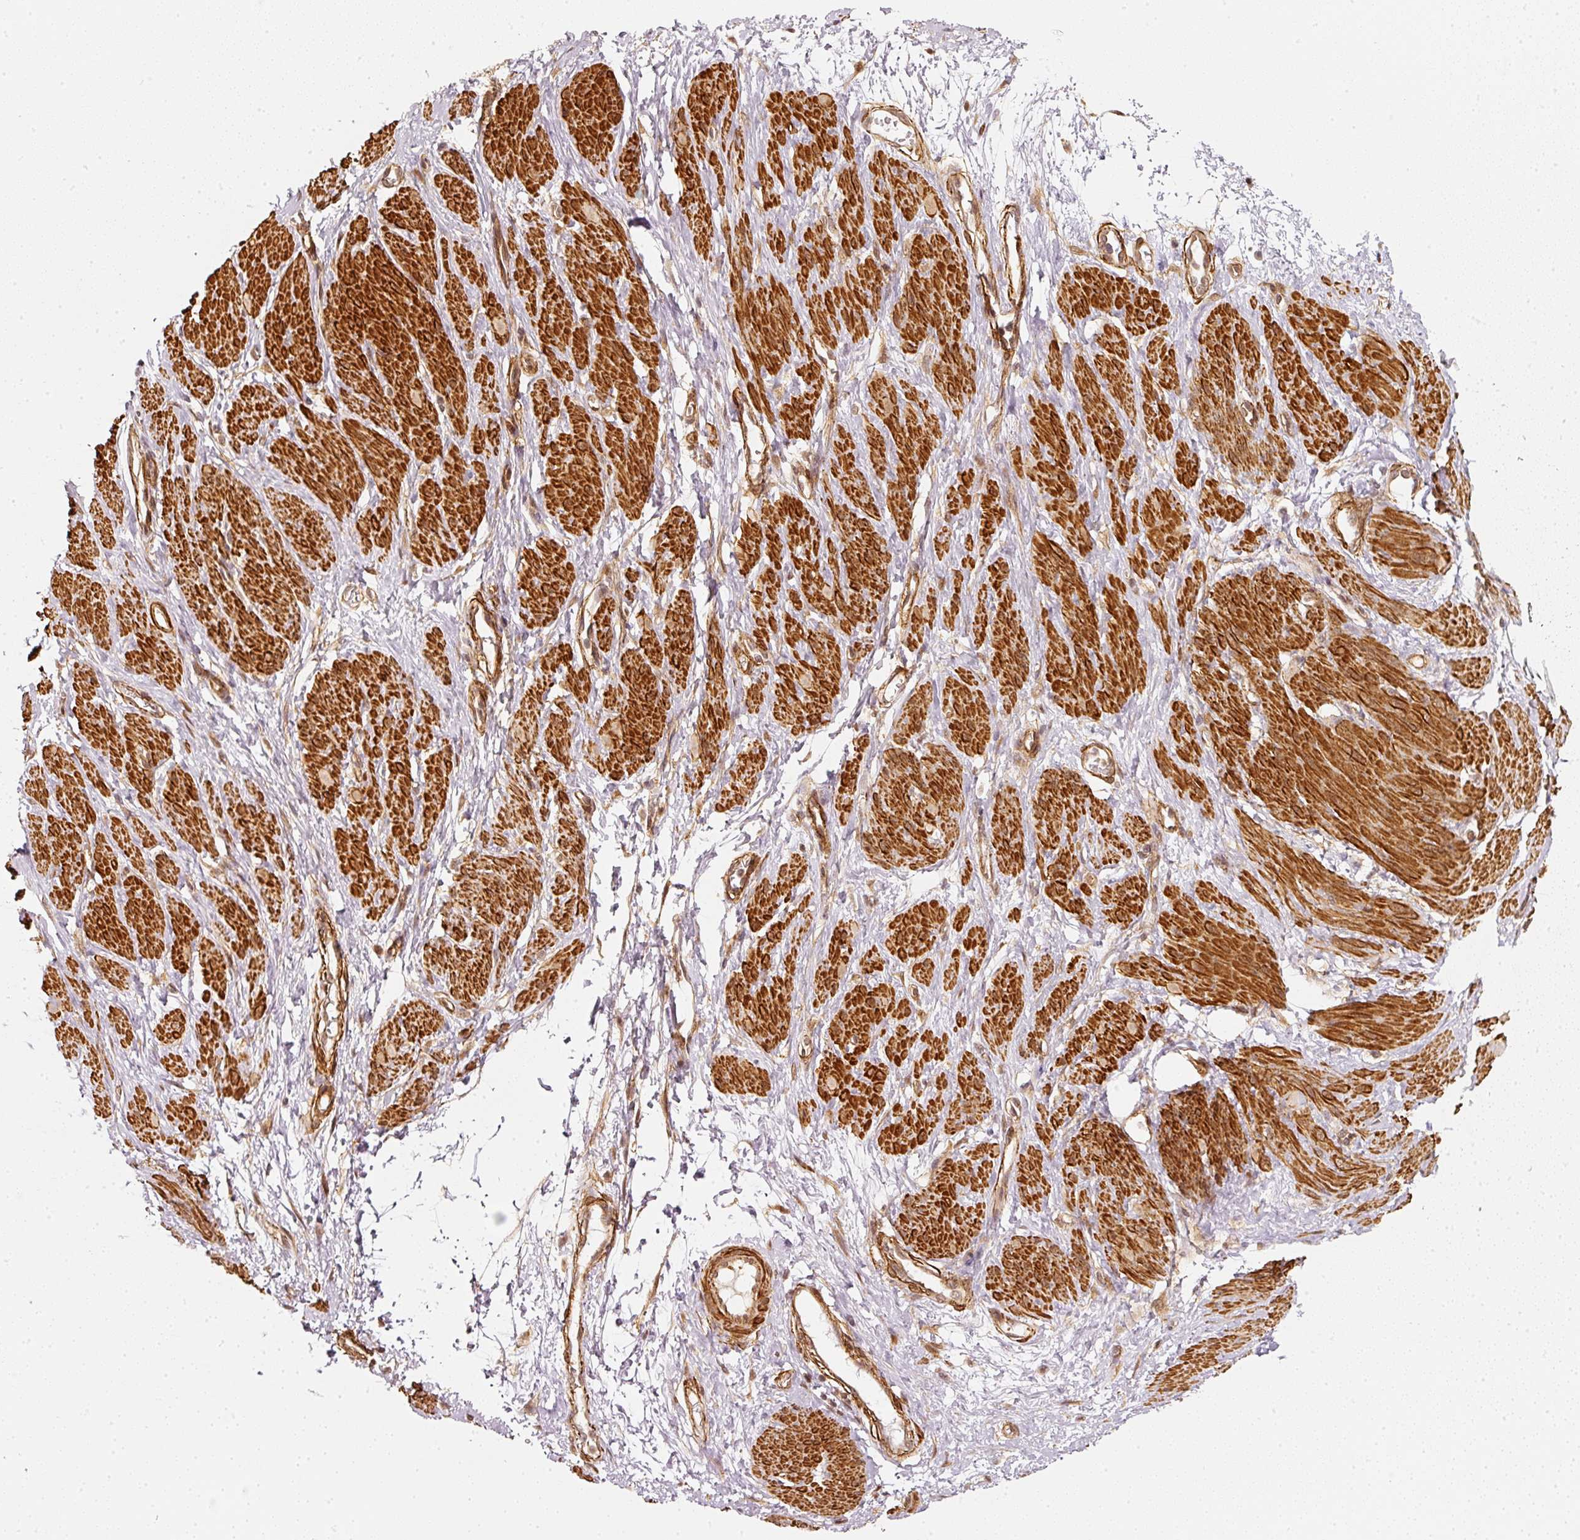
{"staining": {"intensity": "strong", "quantity": "25%-75%", "location": "cytoplasmic/membranous,nuclear"}, "tissue": "smooth muscle", "cell_type": "Smooth muscle cells", "image_type": "normal", "snomed": [{"axis": "morphology", "description": "Normal tissue, NOS"}, {"axis": "topography", "description": "Smooth muscle"}, {"axis": "topography", "description": "Uterus"}], "caption": "High-magnification brightfield microscopy of unremarkable smooth muscle stained with DAB (brown) and counterstained with hematoxylin (blue). smooth muscle cells exhibit strong cytoplasmic/membranous,nuclear expression is appreciated in about25%-75% of cells.", "gene": "PSMD1", "patient": {"sex": "female", "age": 39}}